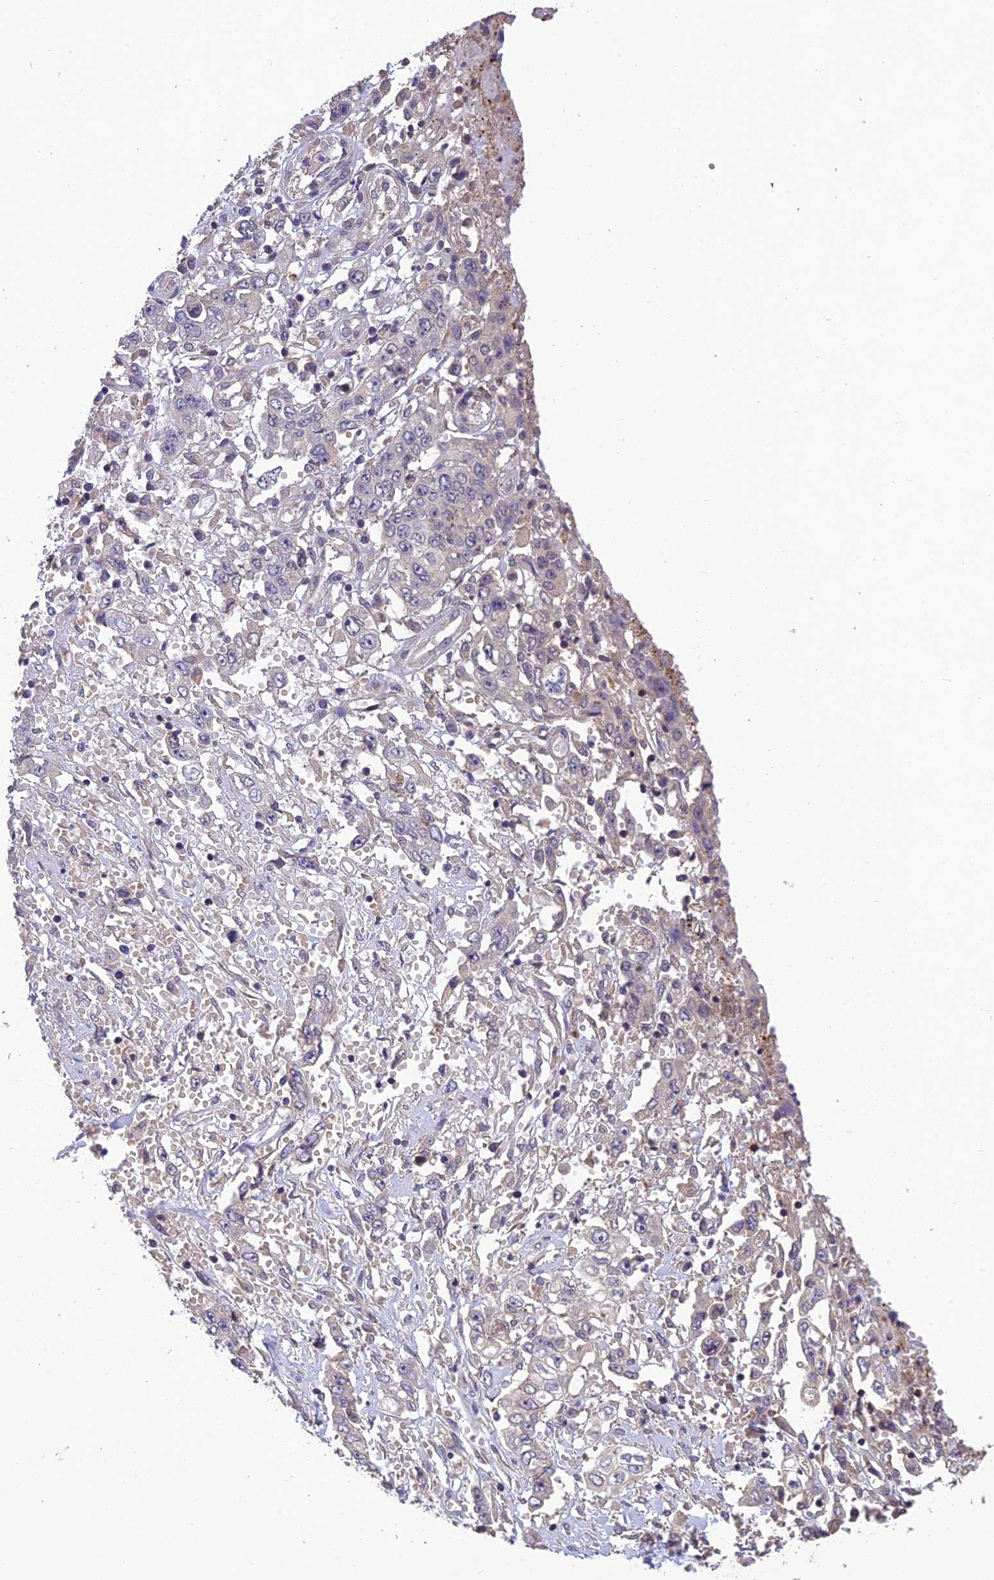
{"staining": {"intensity": "negative", "quantity": "none", "location": "none"}, "tissue": "stomach cancer", "cell_type": "Tumor cells", "image_type": "cancer", "snomed": [{"axis": "morphology", "description": "Adenocarcinoma, NOS"}, {"axis": "topography", "description": "Stomach, upper"}], "caption": "Human stomach cancer stained for a protein using immunohistochemistry shows no staining in tumor cells.", "gene": "DENND5B", "patient": {"sex": "male", "age": 62}}